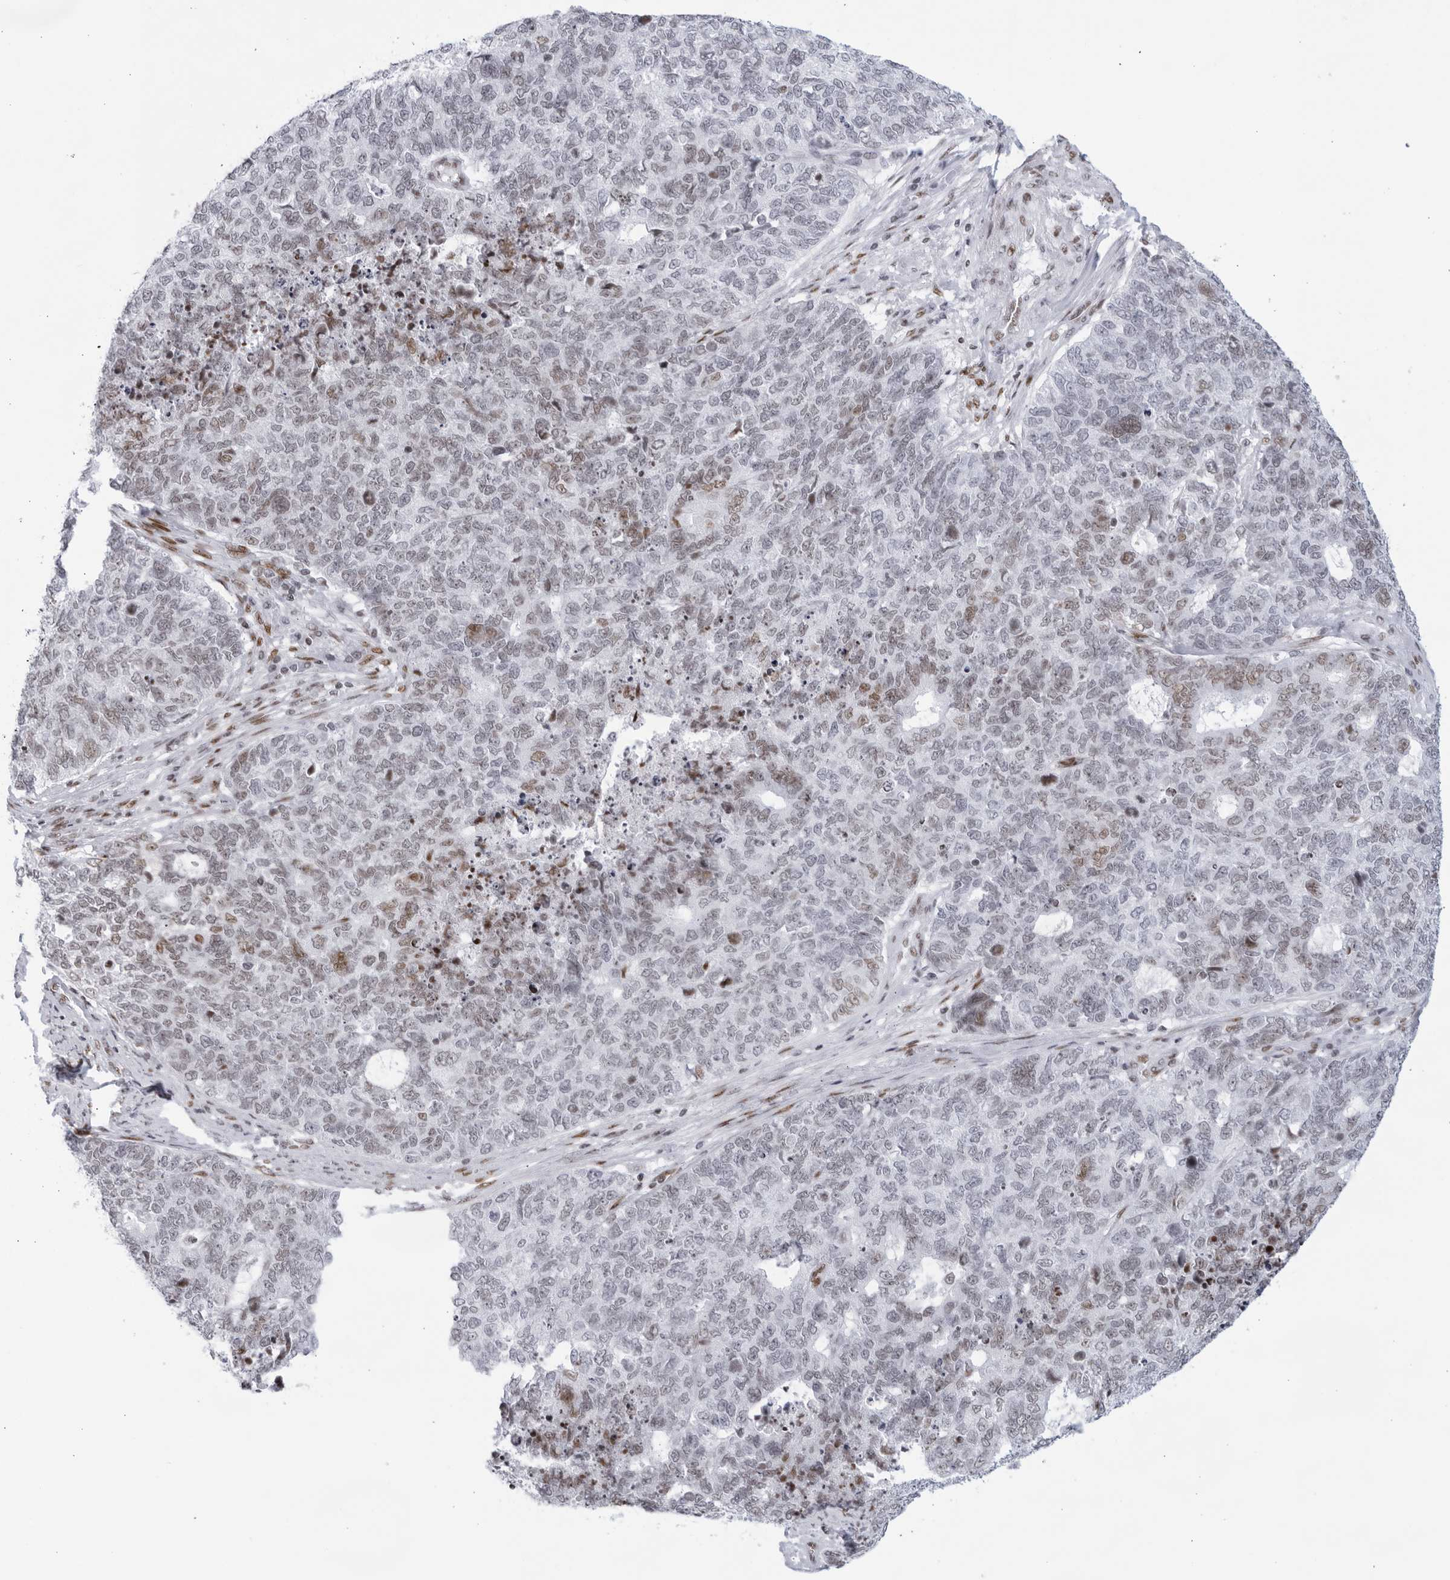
{"staining": {"intensity": "moderate", "quantity": "<25%", "location": "nuclear"}, "tissue": "cervical cancer", "cell_type": "Tumor cells", "image_type": "cancer", "snomed": [{"axis": "morphology", "description": "Squamous cell carcinoma, NOS"}, {"axis": "topography", "description": "Cervix"}], "caption": "About <25% of tumor cells in cervical cancer exhibit moderate nuclear protein positivity as visualized by brown immunohistochemical staining.", "gene": "HP1BP3", "patient": {"sex": "female", "age": 63}}